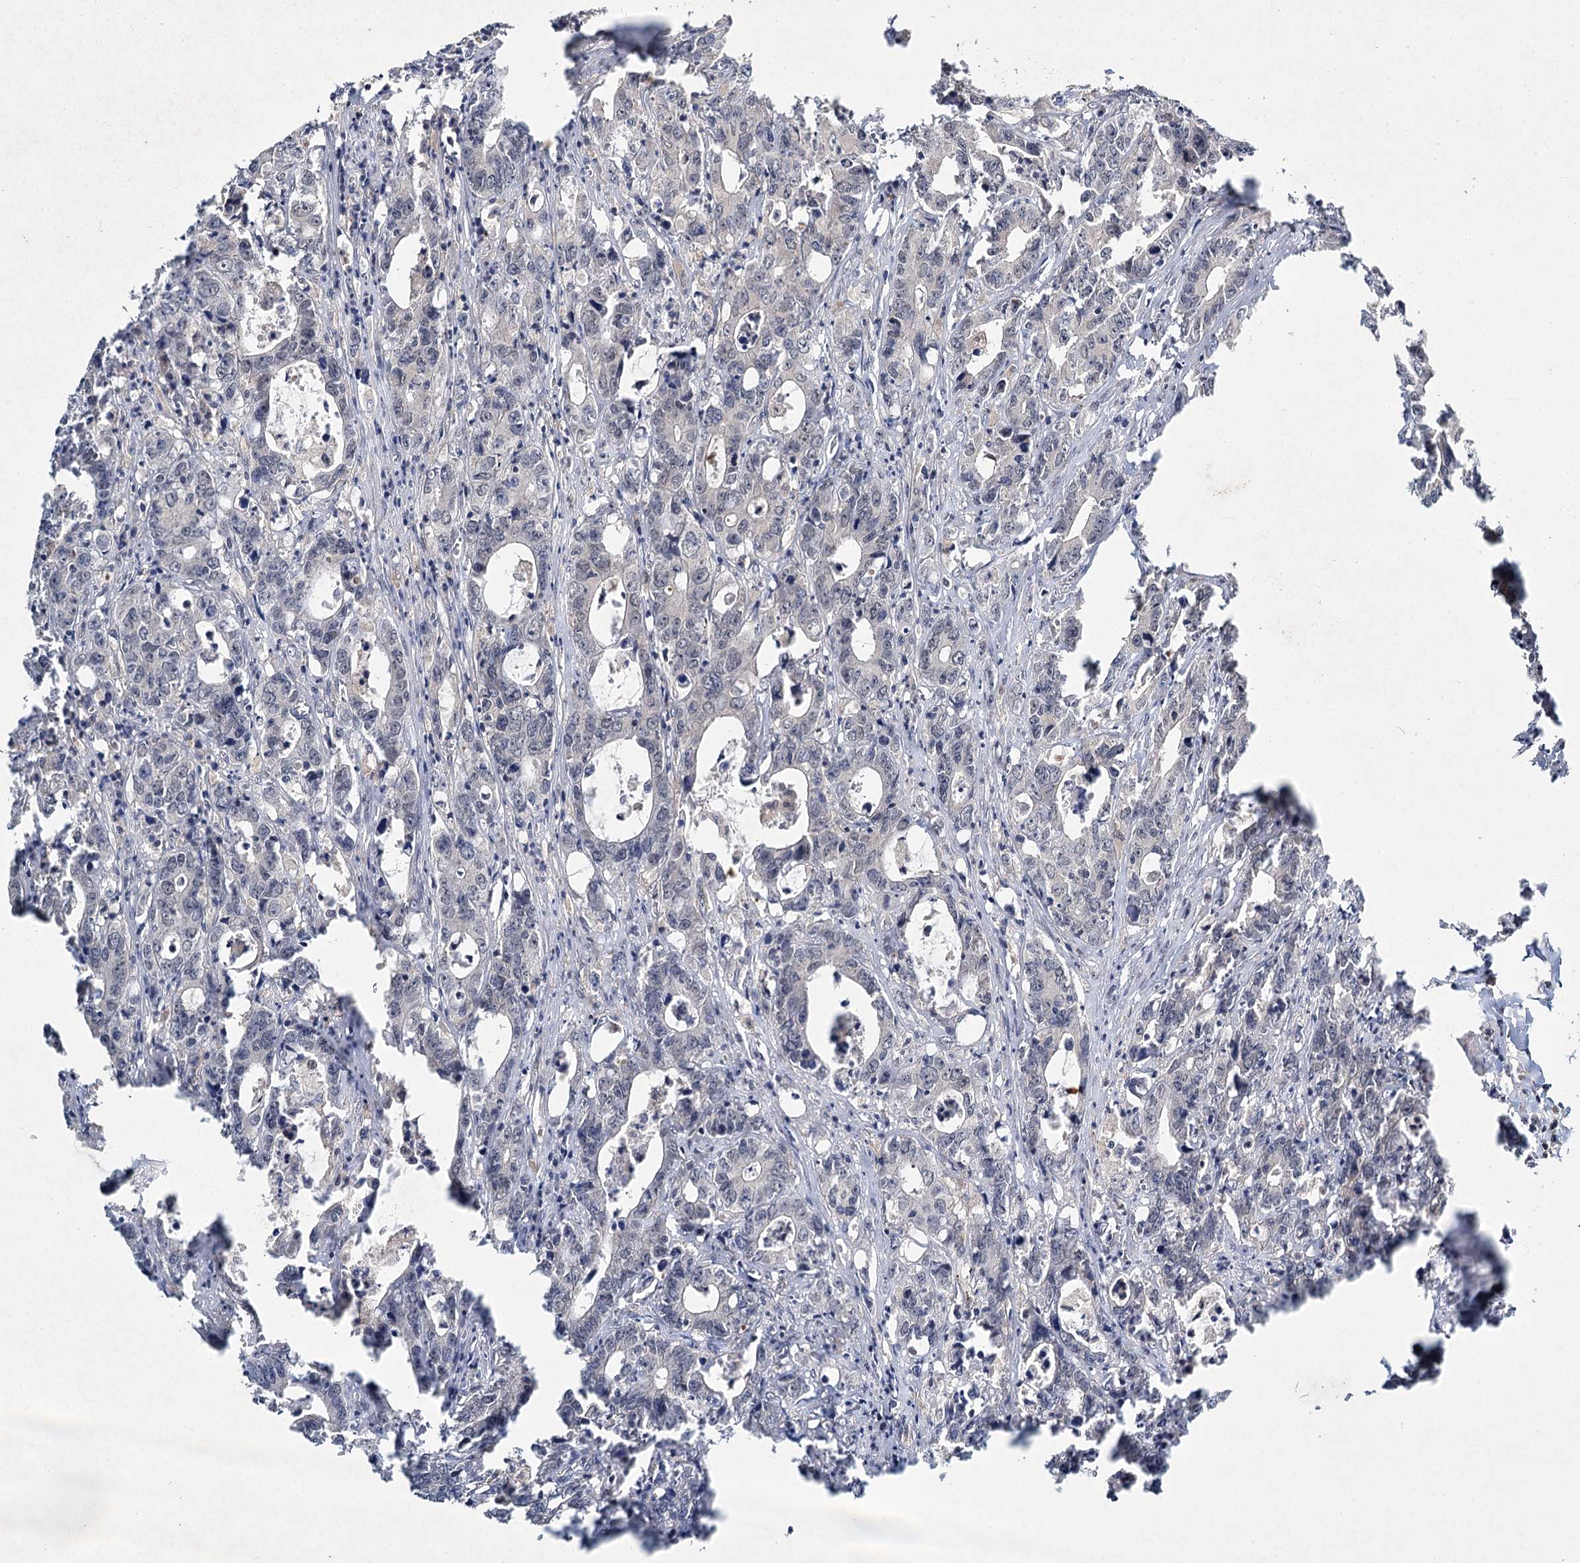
{"staining": {"intensity": "negative", "quantity": "none", "location": "none"}, "tissue": "colorectal cancer", "cell_type": "Tumor cells", "image_type": "cancer", "snomed": [{"axis": "morphology", "description": "Adenocarcinoma, NOS"}, {"axis": "topography", "description": "Colon"}], "caption": "Image shows no significant protein expression in tumor cells of colorectal cancer (adenocarcinoma).", "gene": "WDR44", "patient": {"sex": "female", "age": 75}}